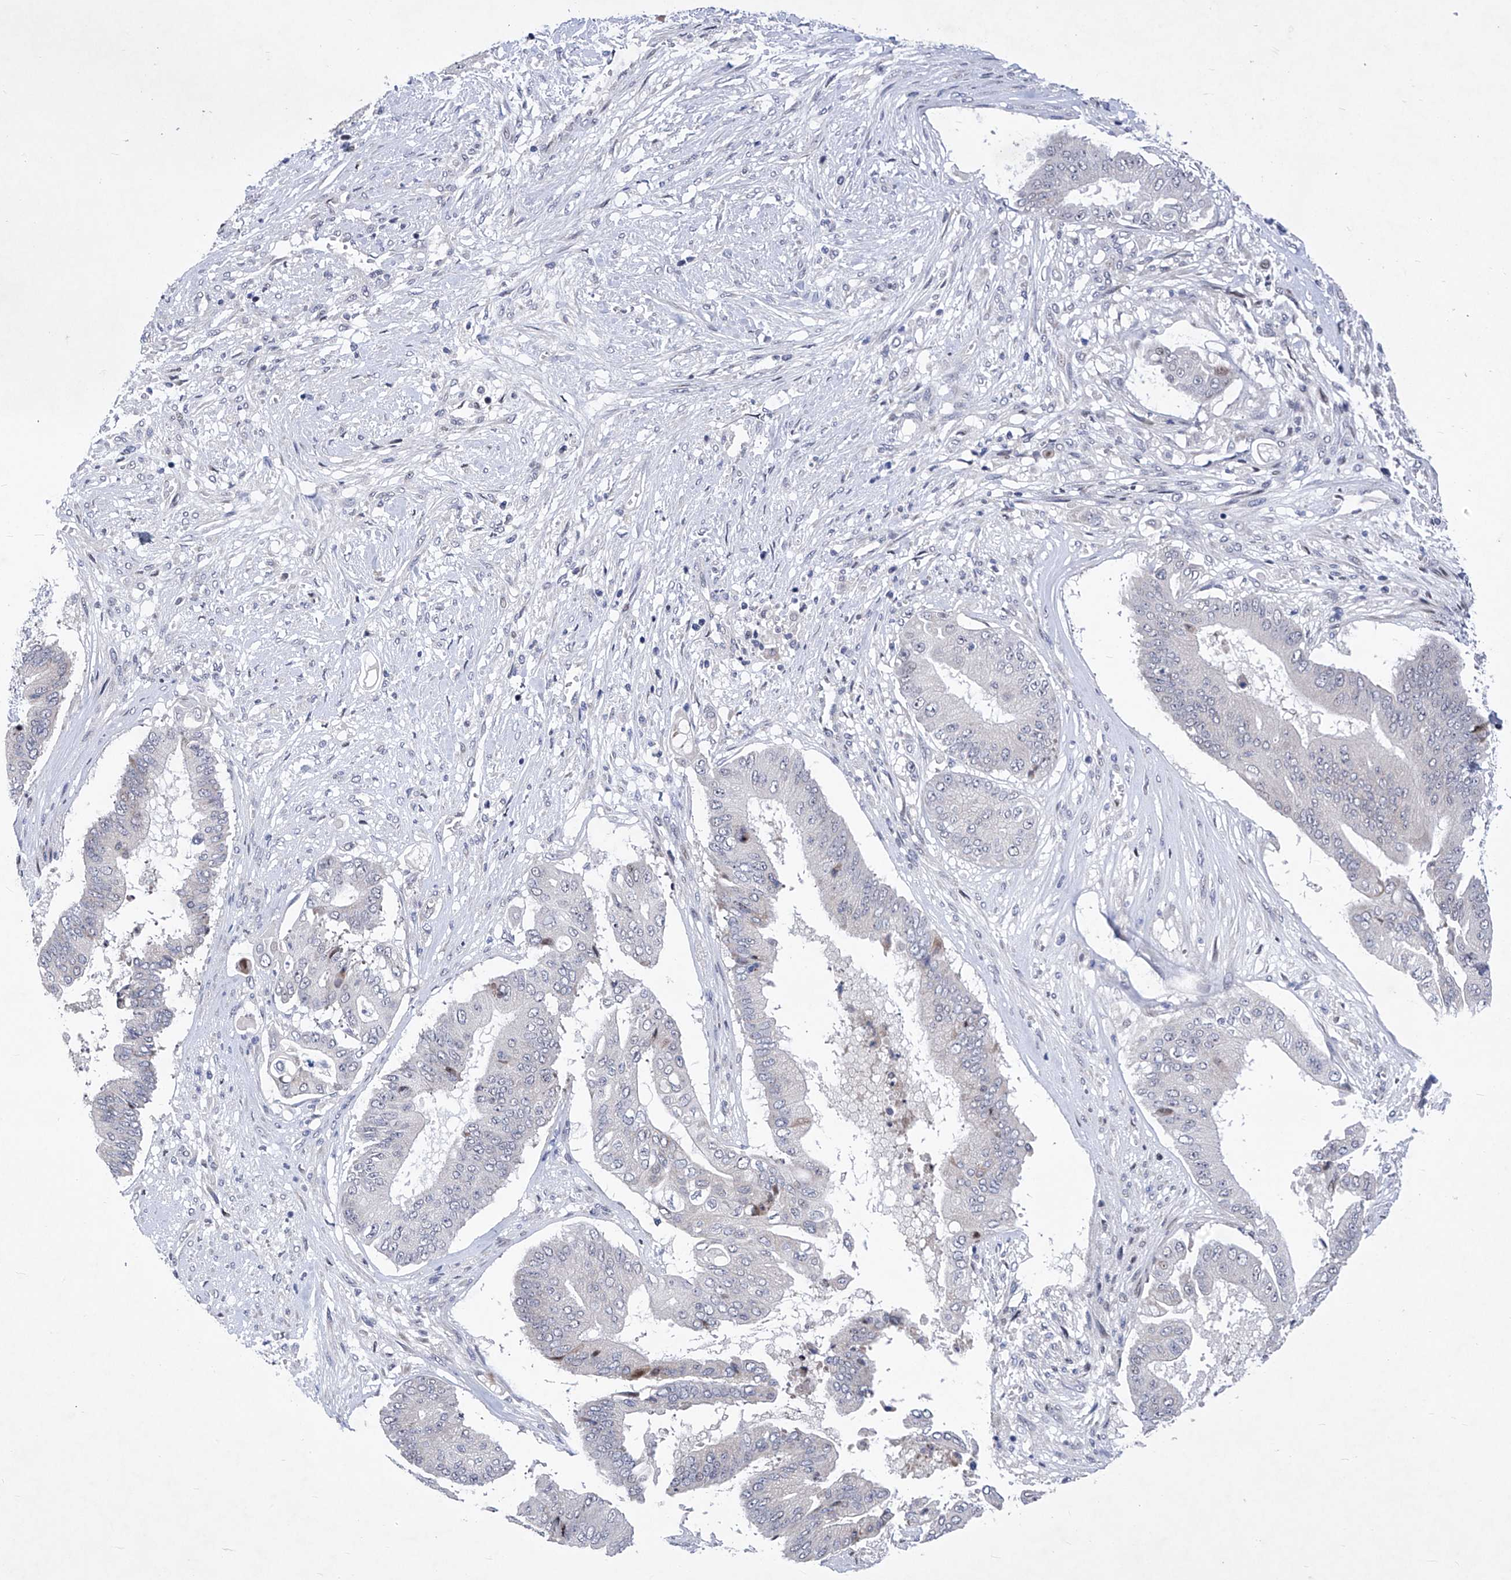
{"staining": {"intensity": "negative", "quantity": "none", "location": "none"}, "tissue": "pancreatic cancer", "cell_type": "Tumor cells", "image_type": "cancer", "snomed": [{"axis": "morphology", "description": "Adenocarcinoma, NOS"}, {"axis": "topography", "description": "Pancreas"}], "caption": "Pancreatic cancer was stained to show a protein in brown. There is no significant staining in tumor cells. (DAB (3,3'-diaminobenzidine) IHC, high magnification).", "gene": "NUFIP1", "patient": {"sex": "female", "age": 77}}